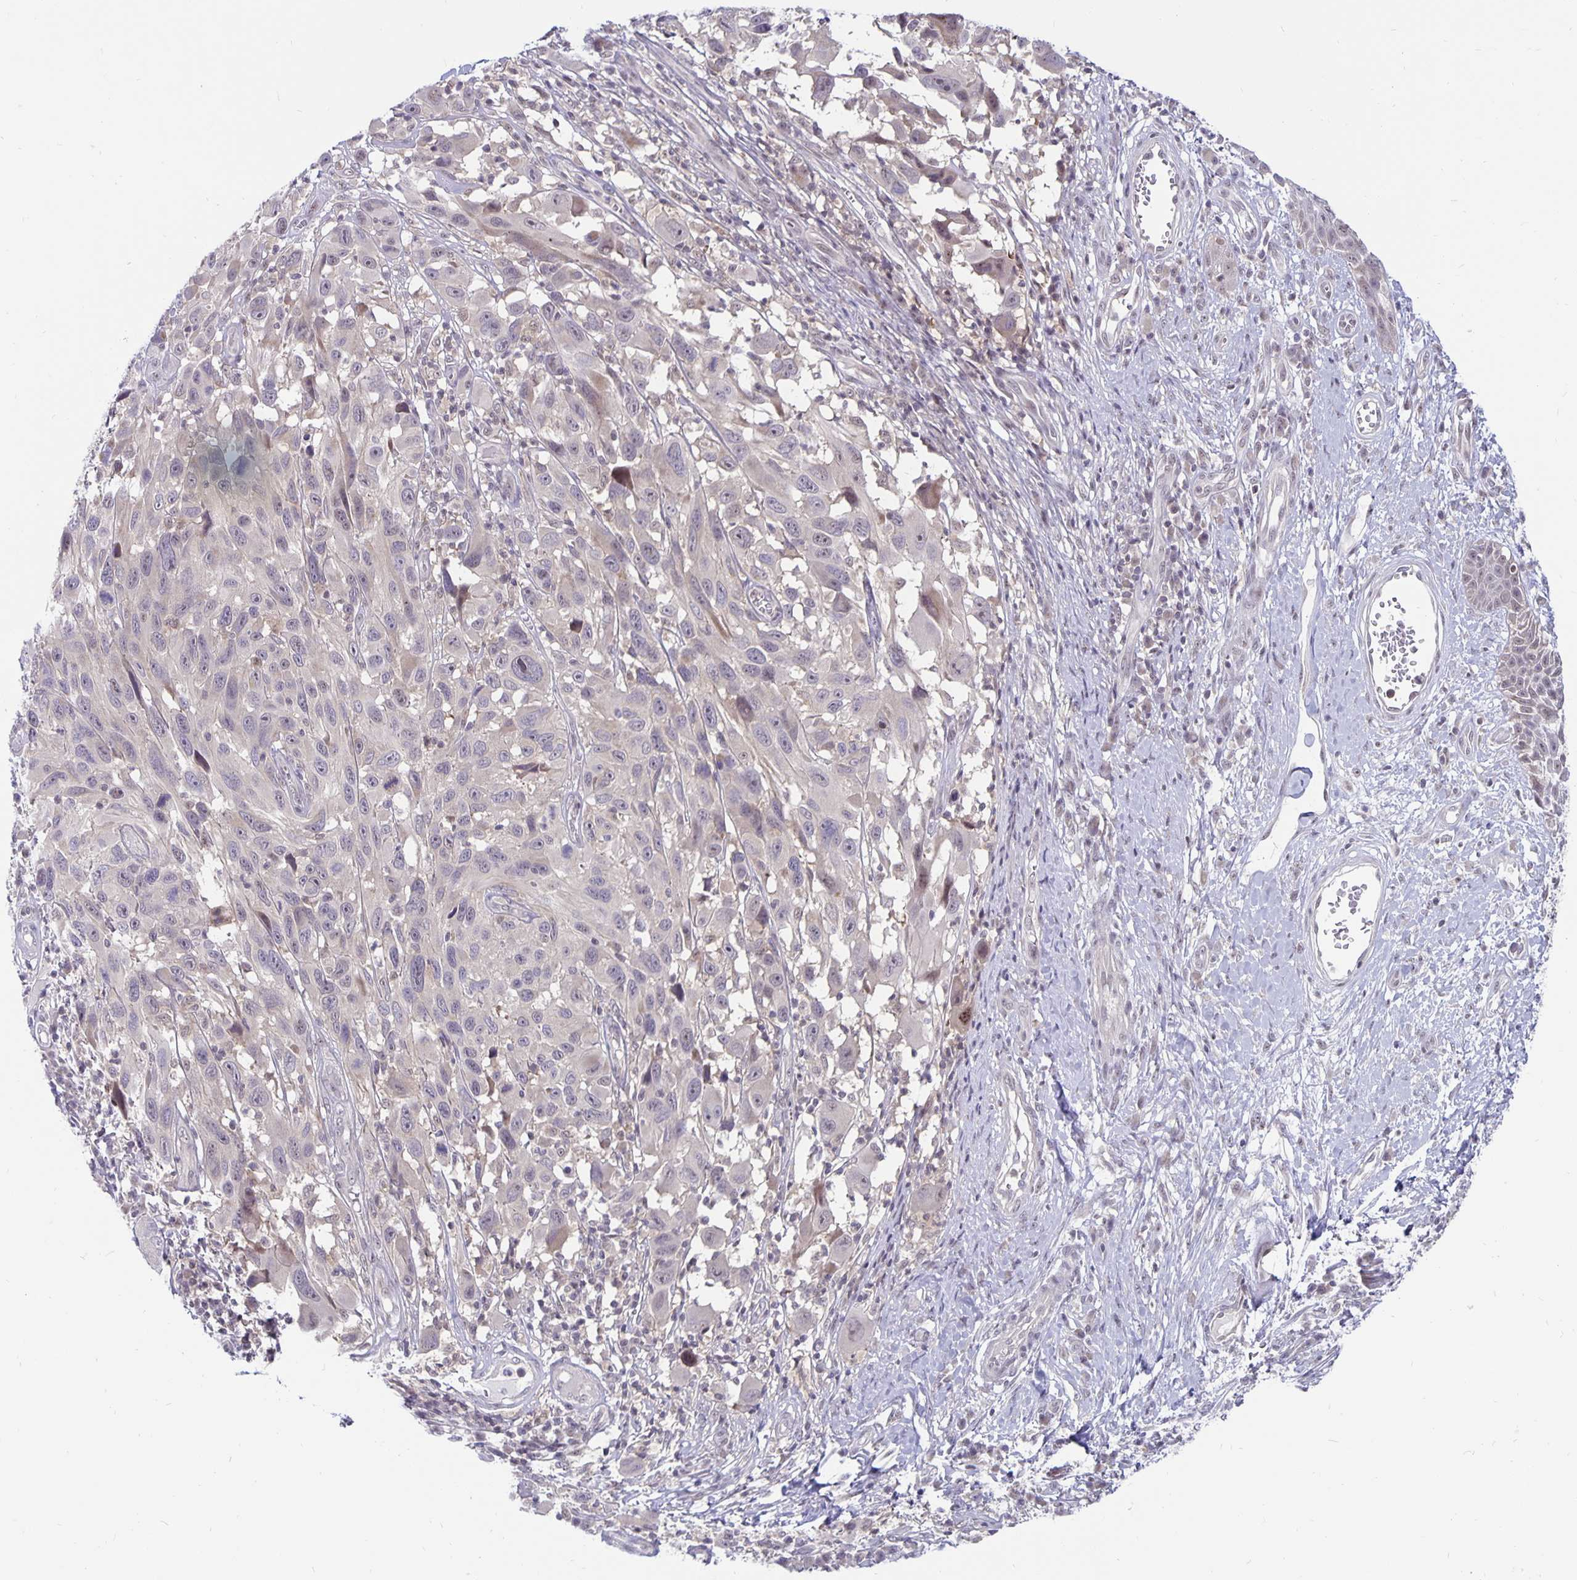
{"staining": {"intensity": "weak", "quantity": "<25%", "location": "nuclear"}, "tissue": "melanoma", "cell_type": "Tumor cells", "image_type": "cancer", "snomed": [{"axis": "morphology", "description": "Malignant melanoma, NOS"}, {"axis": "topography", "description": "Skin"}], "caption": "Immunohistochemistry (IHC) of human melanoma demonstrates no positivity in tumor cells.", "gene": "EXOC6B", "patient": {"sex": "male", "age": 53}}